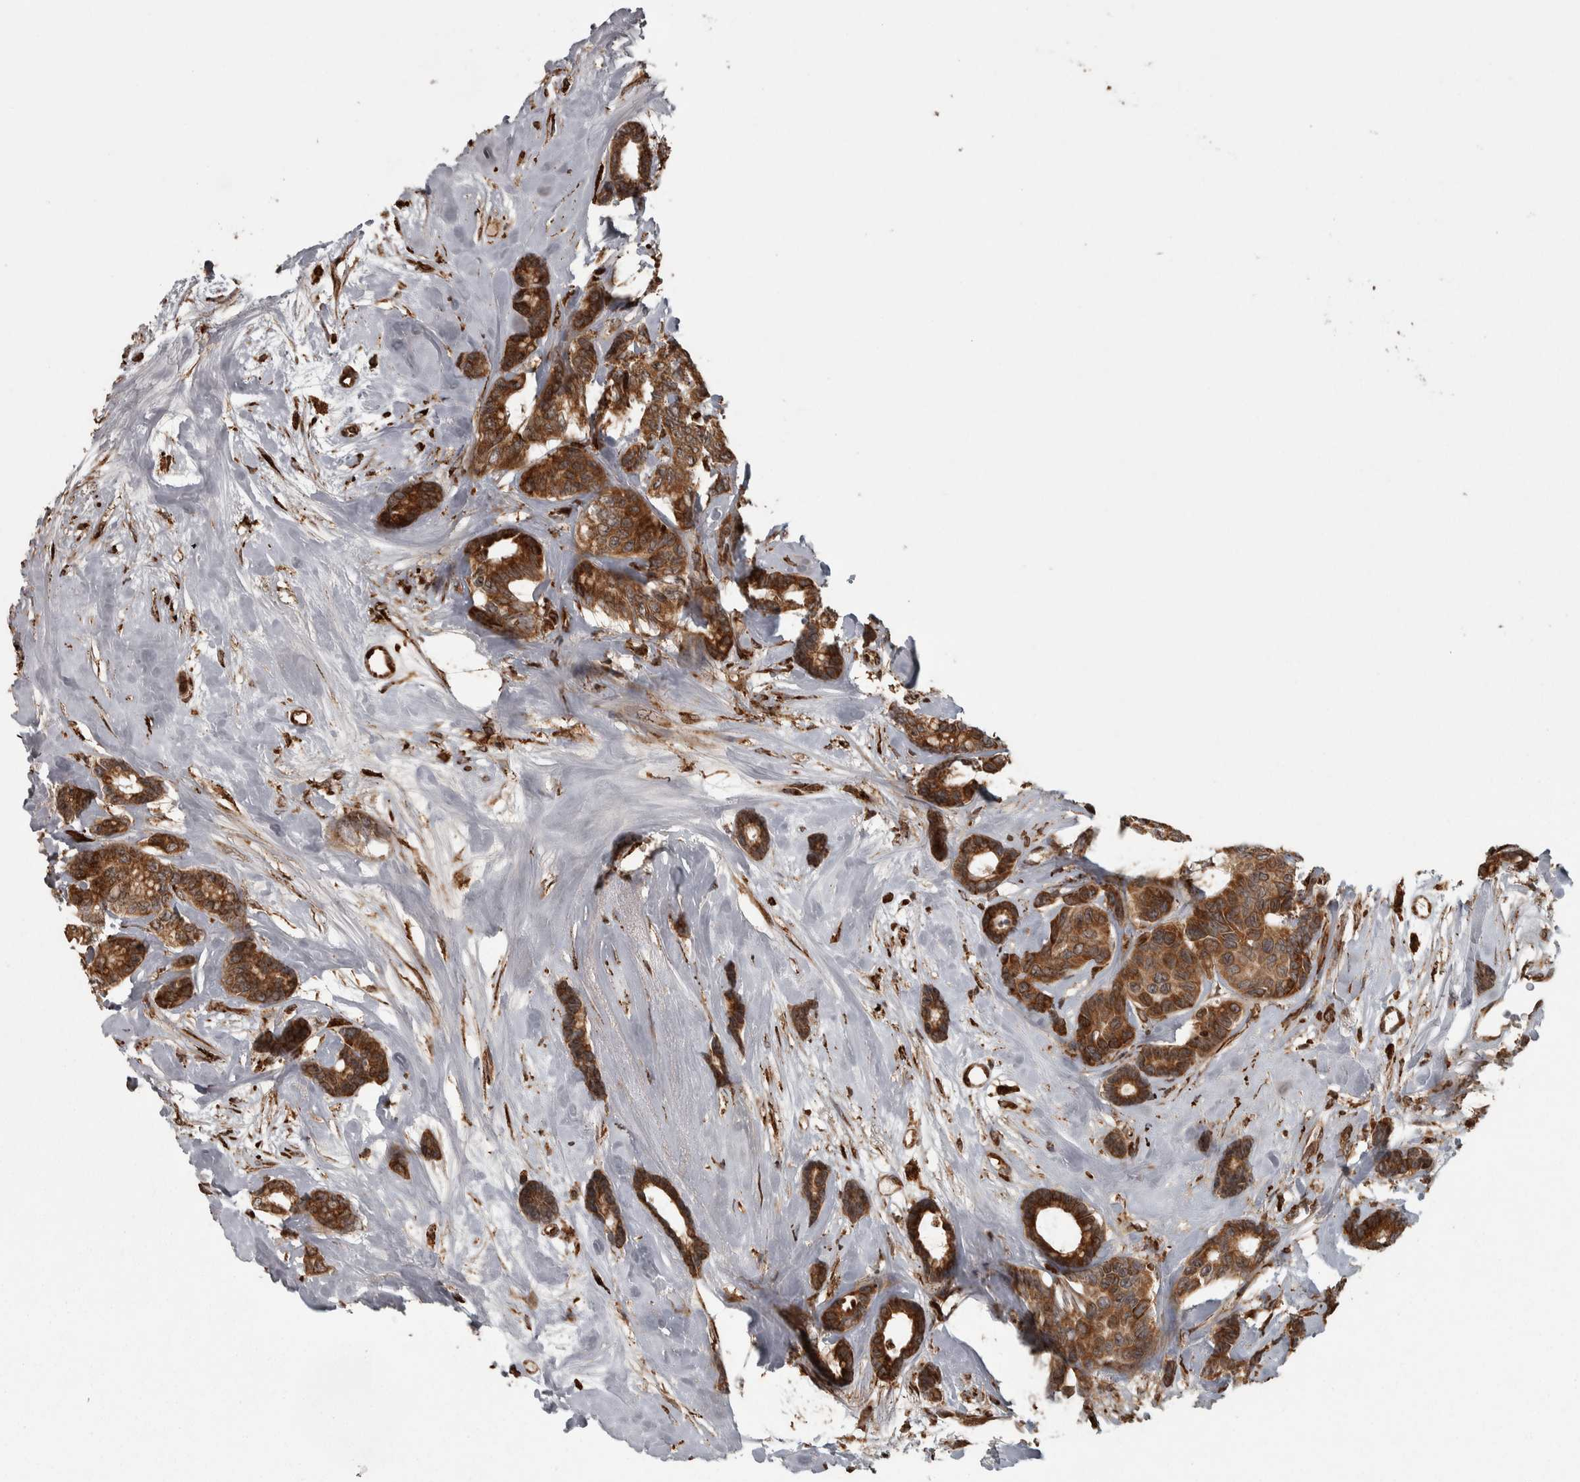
{"staining": {"intensity": "strong", "quantity": ">75%", "location": "cytoplasmic/membranous"}, "tissue": "breast cancer", "cell_type": "Tumor cells", "image_type": "cancer", "snomed": [{"axis": "morphology", "description": "Duct carcinoma"}, {"axis": "topography", "description": "Breast"}], "caption": "Protein analysis of breast cancer (intraductal carcinoma) tissue reveals strong cytoplasmic/membranous positivity in about >75% of tumor cells.", "gene": "AGBL3", "patient": {"sex": "female", "age": 87}}